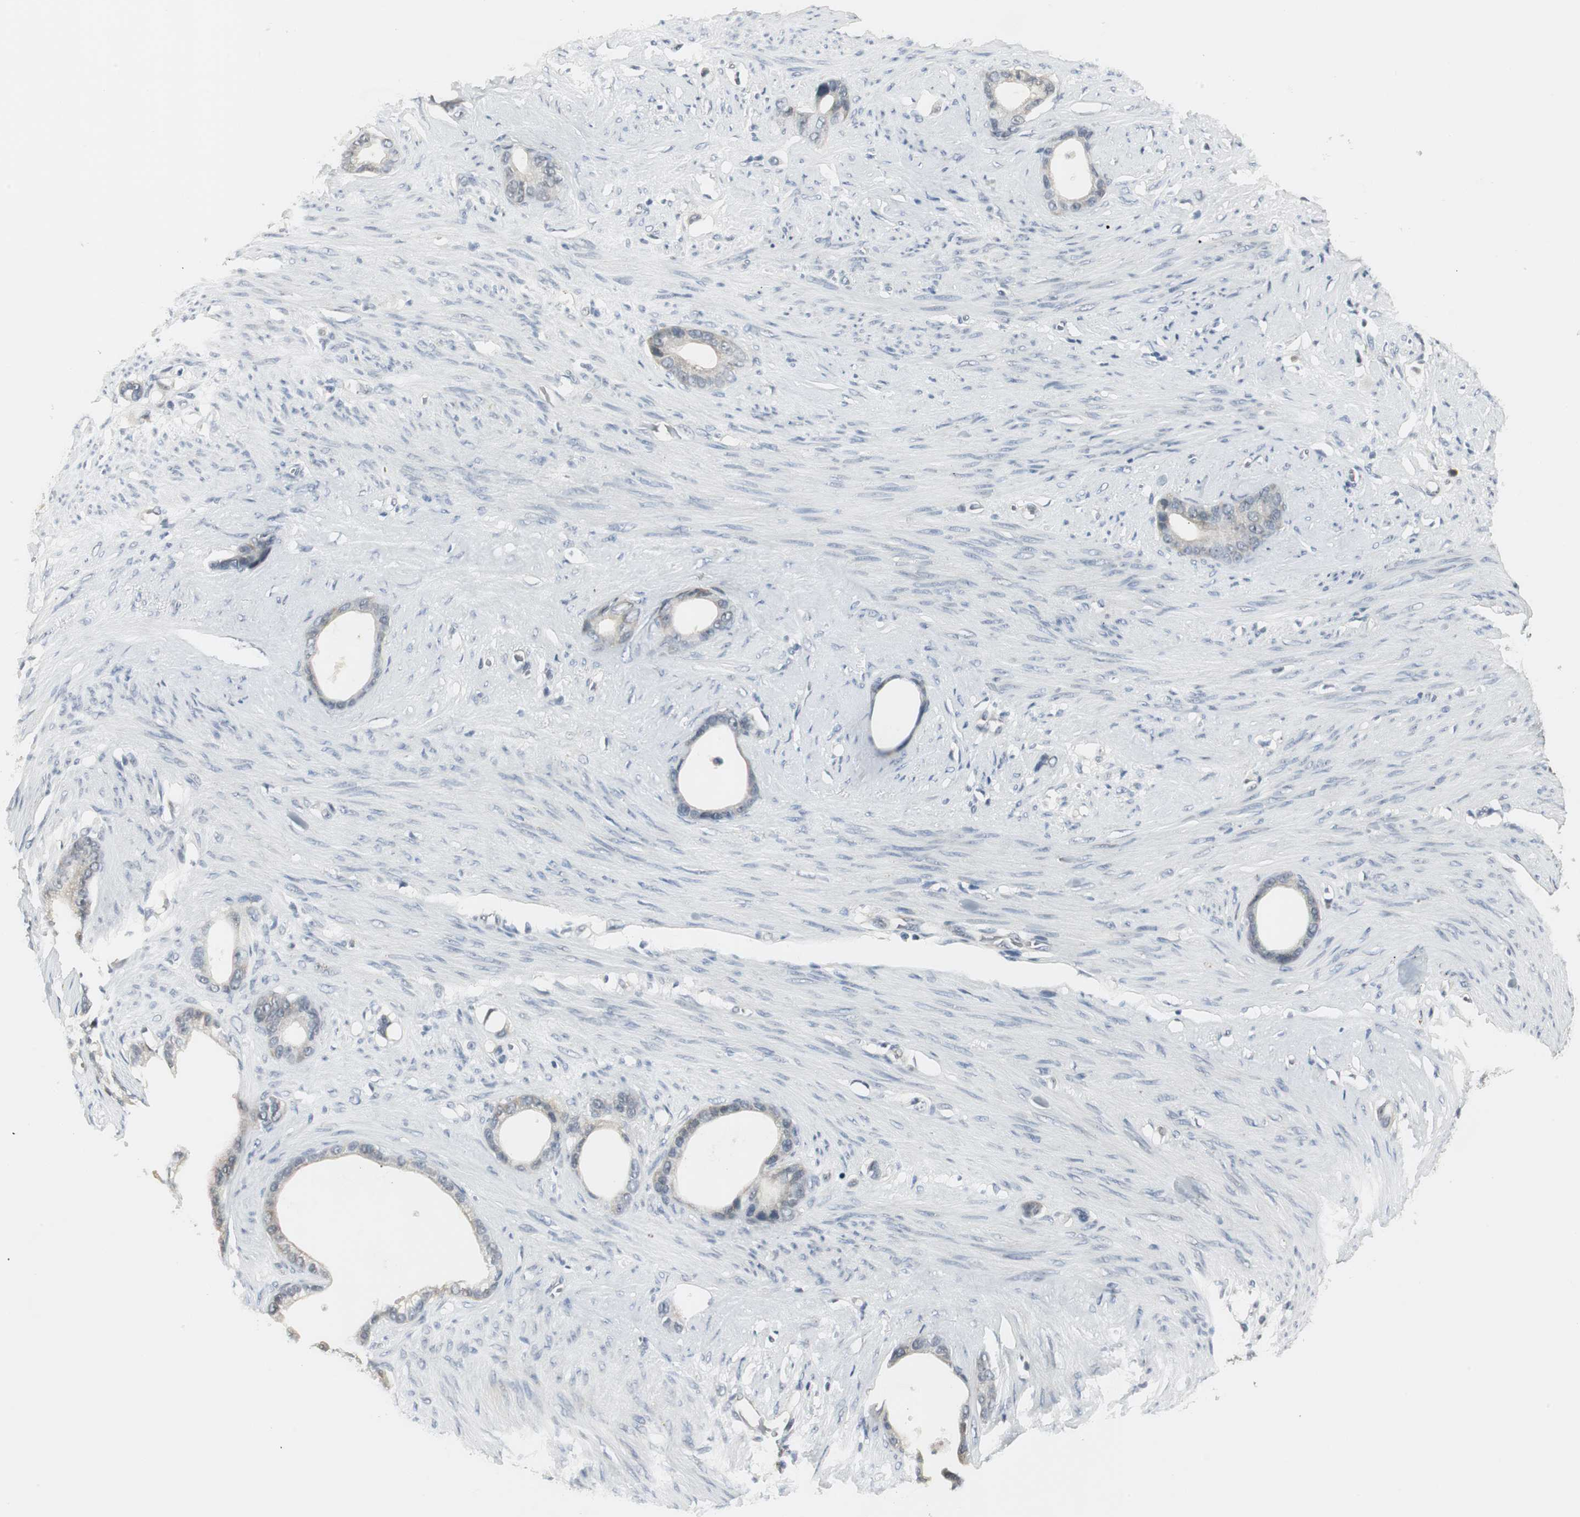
{"staining": {"intensity": "weak", "quantity": "25%-75%", "location": "cytoplasmic/membranous"}, "tissue": "stomach cancer", "cell_type": "Tumor cells", "image_type": "cancer", "snomed": [{"axis": "morphology", "description": "Adenocarcinoma, NOS"}, {"axis": "topography", "description": "Stomach"}], "caption": "Immunohistochemical staining of stomach adenocarcinoma demonstrates low levels of weak cytoplasmic/membranous positivity in approximately 25%-75% of tumor cells.", "gene": "CCT5", "patient": {"sex": "female", "age": 75}}